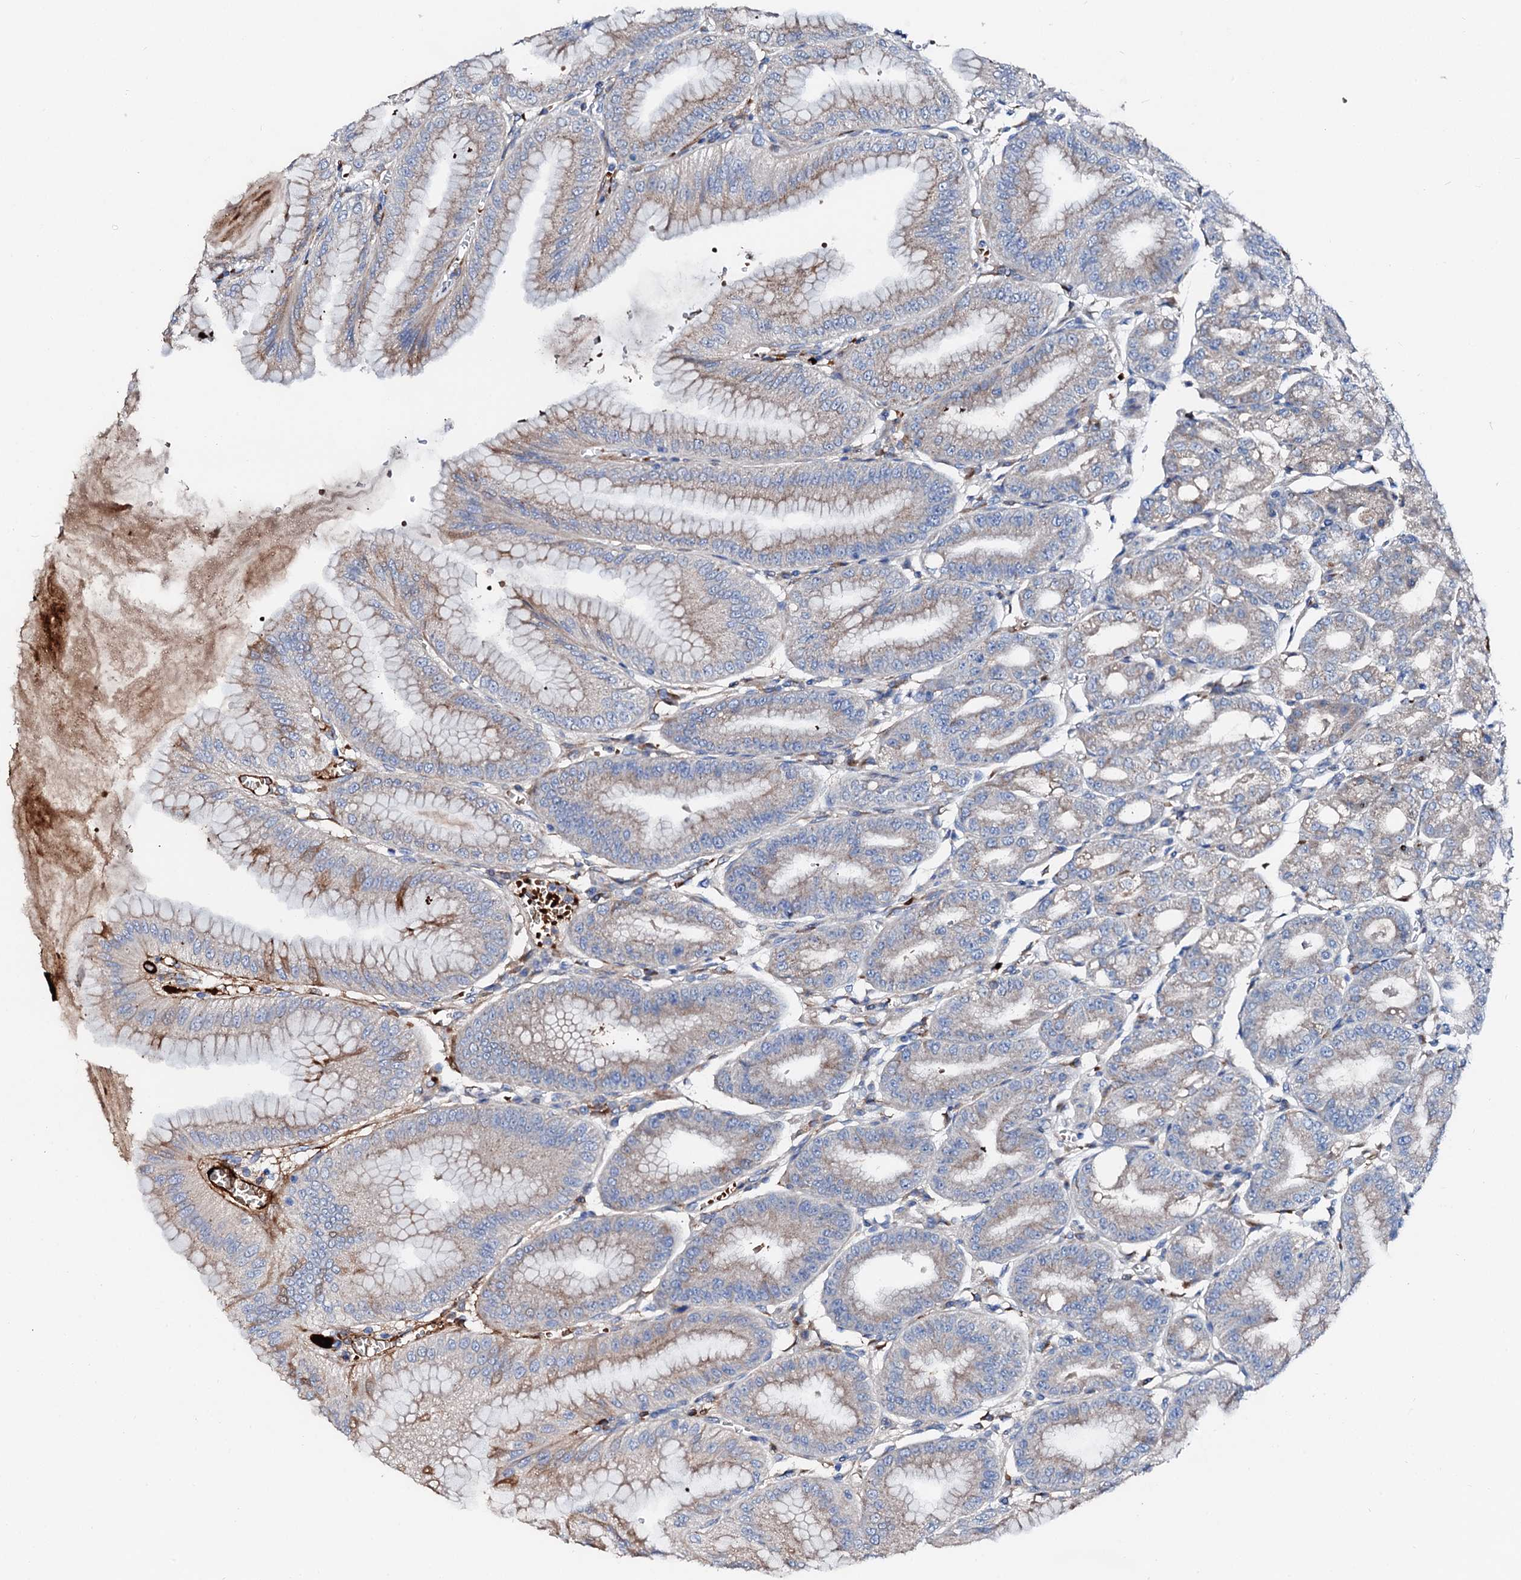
{"staining": {"intensity": "weak", "quantity": "25%-75%", "location": "cytoplasmic/membranous"}, "tissue": "stomach", "cell_type": "Glandular cells", "image_type": "normal", "snomed": [{"axis": "morphology", "description": "Normal tissue, NOS"}, {"axis": "topography", "description": "Stomach, lower"}], "caption": "Immunohistochemical staining of unremarkable human stomach shows 25%-75% levels of weak cytoplasmic/membranous protein positivity in about 25%-75% of glandular cells. (brown staining indicates protein expression, while blue staining denotes nuclei).", "gene": "SLC10A7", "patient": {"sex": "male", "age": 71}}